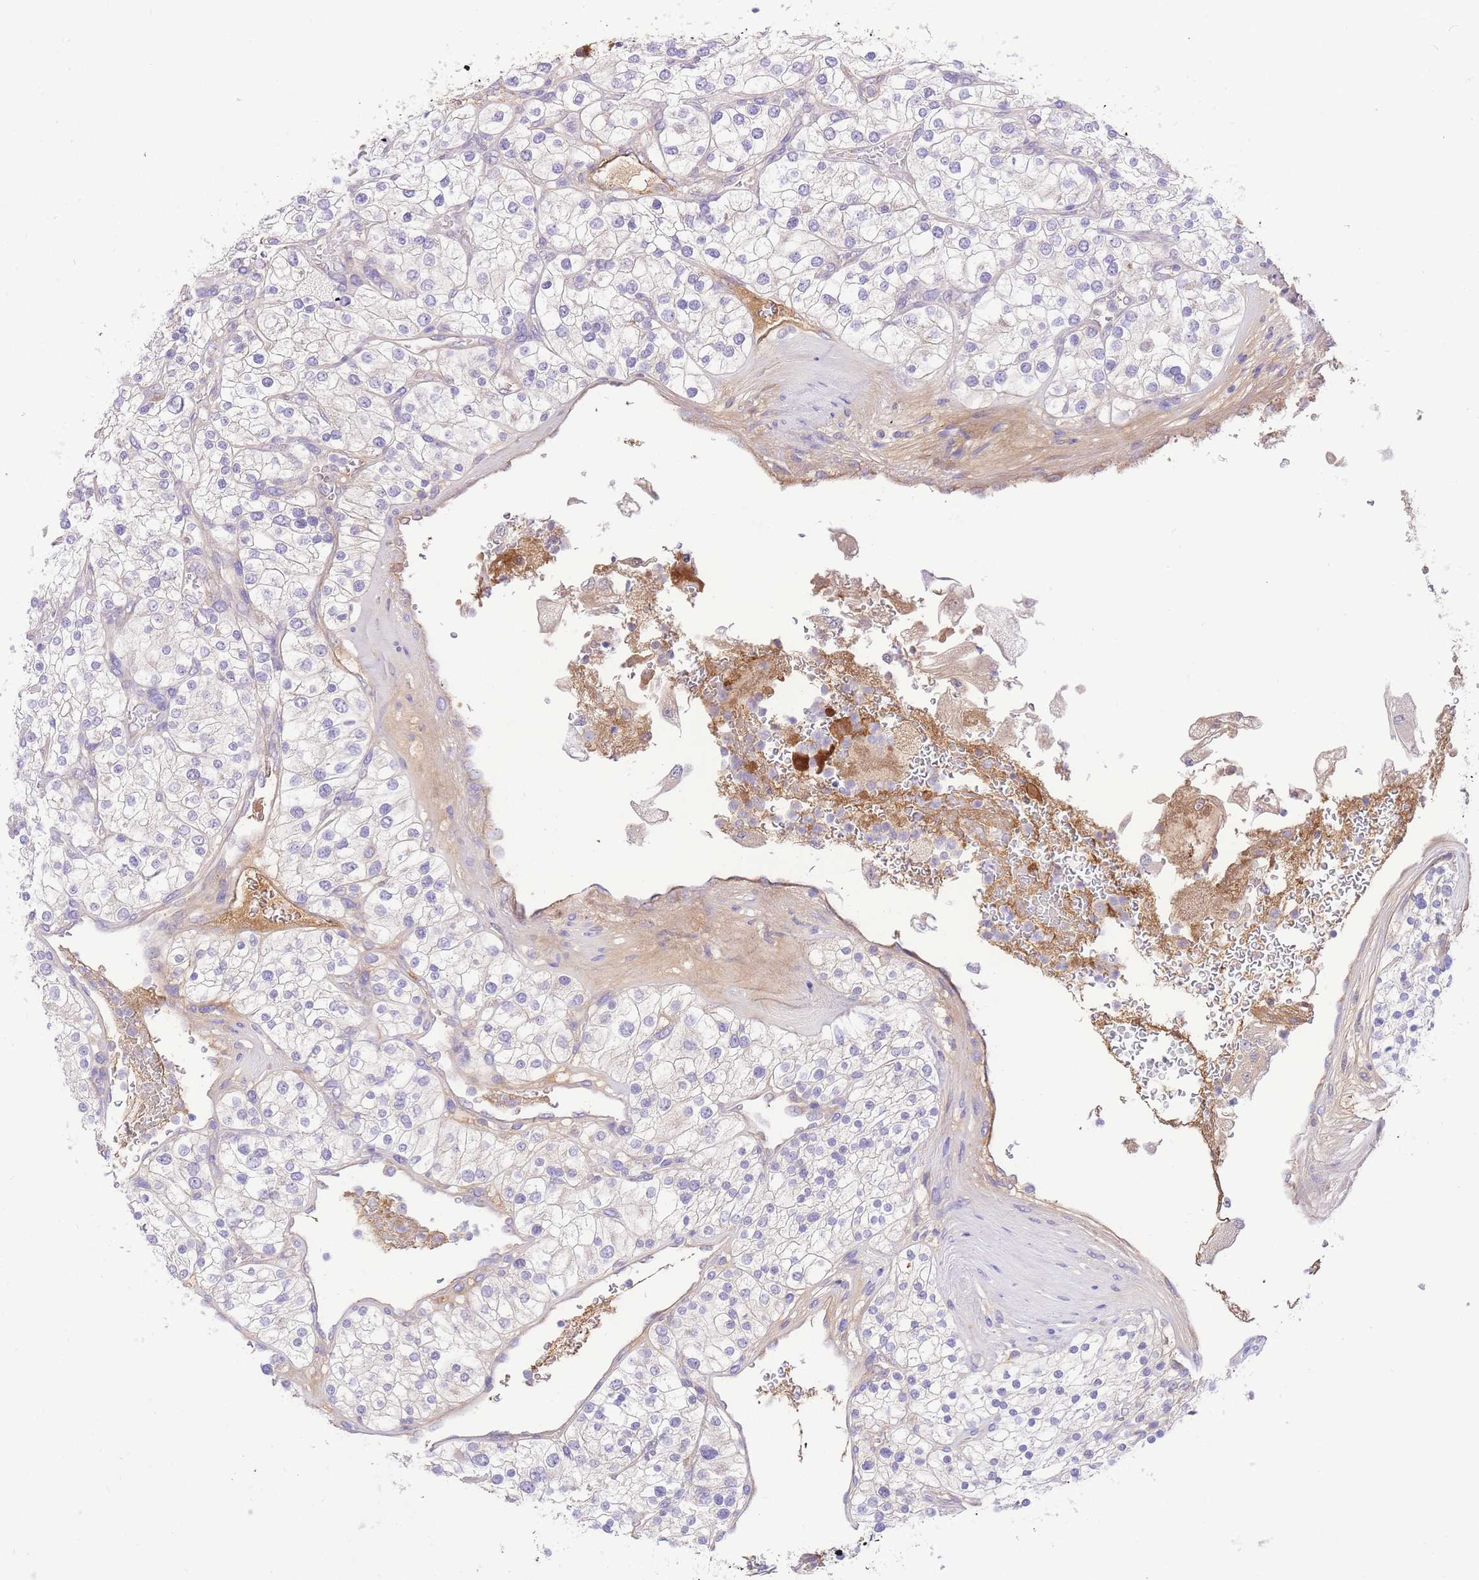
{"staining": {"intensity": "negative", "quantity": "none", "location": "none"}, "tissue": "renal cancer", "cell_type": "Tumor cells", "image_type": "cancer", "snomed": [{"axis": "morphology", "description": "Adenocarcinoma, NOS"}, {"axis": "topography", "description": "Kidney"}], "caption": "IHC histopathology image of neoplastic tissue: human renal cancer stained with DAB (3,3'-diaminobenzidine) shows no significant protein expression in tumor cells. (Stains: DAB (3,3'-diaminobenzidine) IHC with hematoxylin counter stain, Microscopy: brightfield microscopy at high magnification).", "gene": "LIPH", "patient": {"sex": "male", "age": 80}}